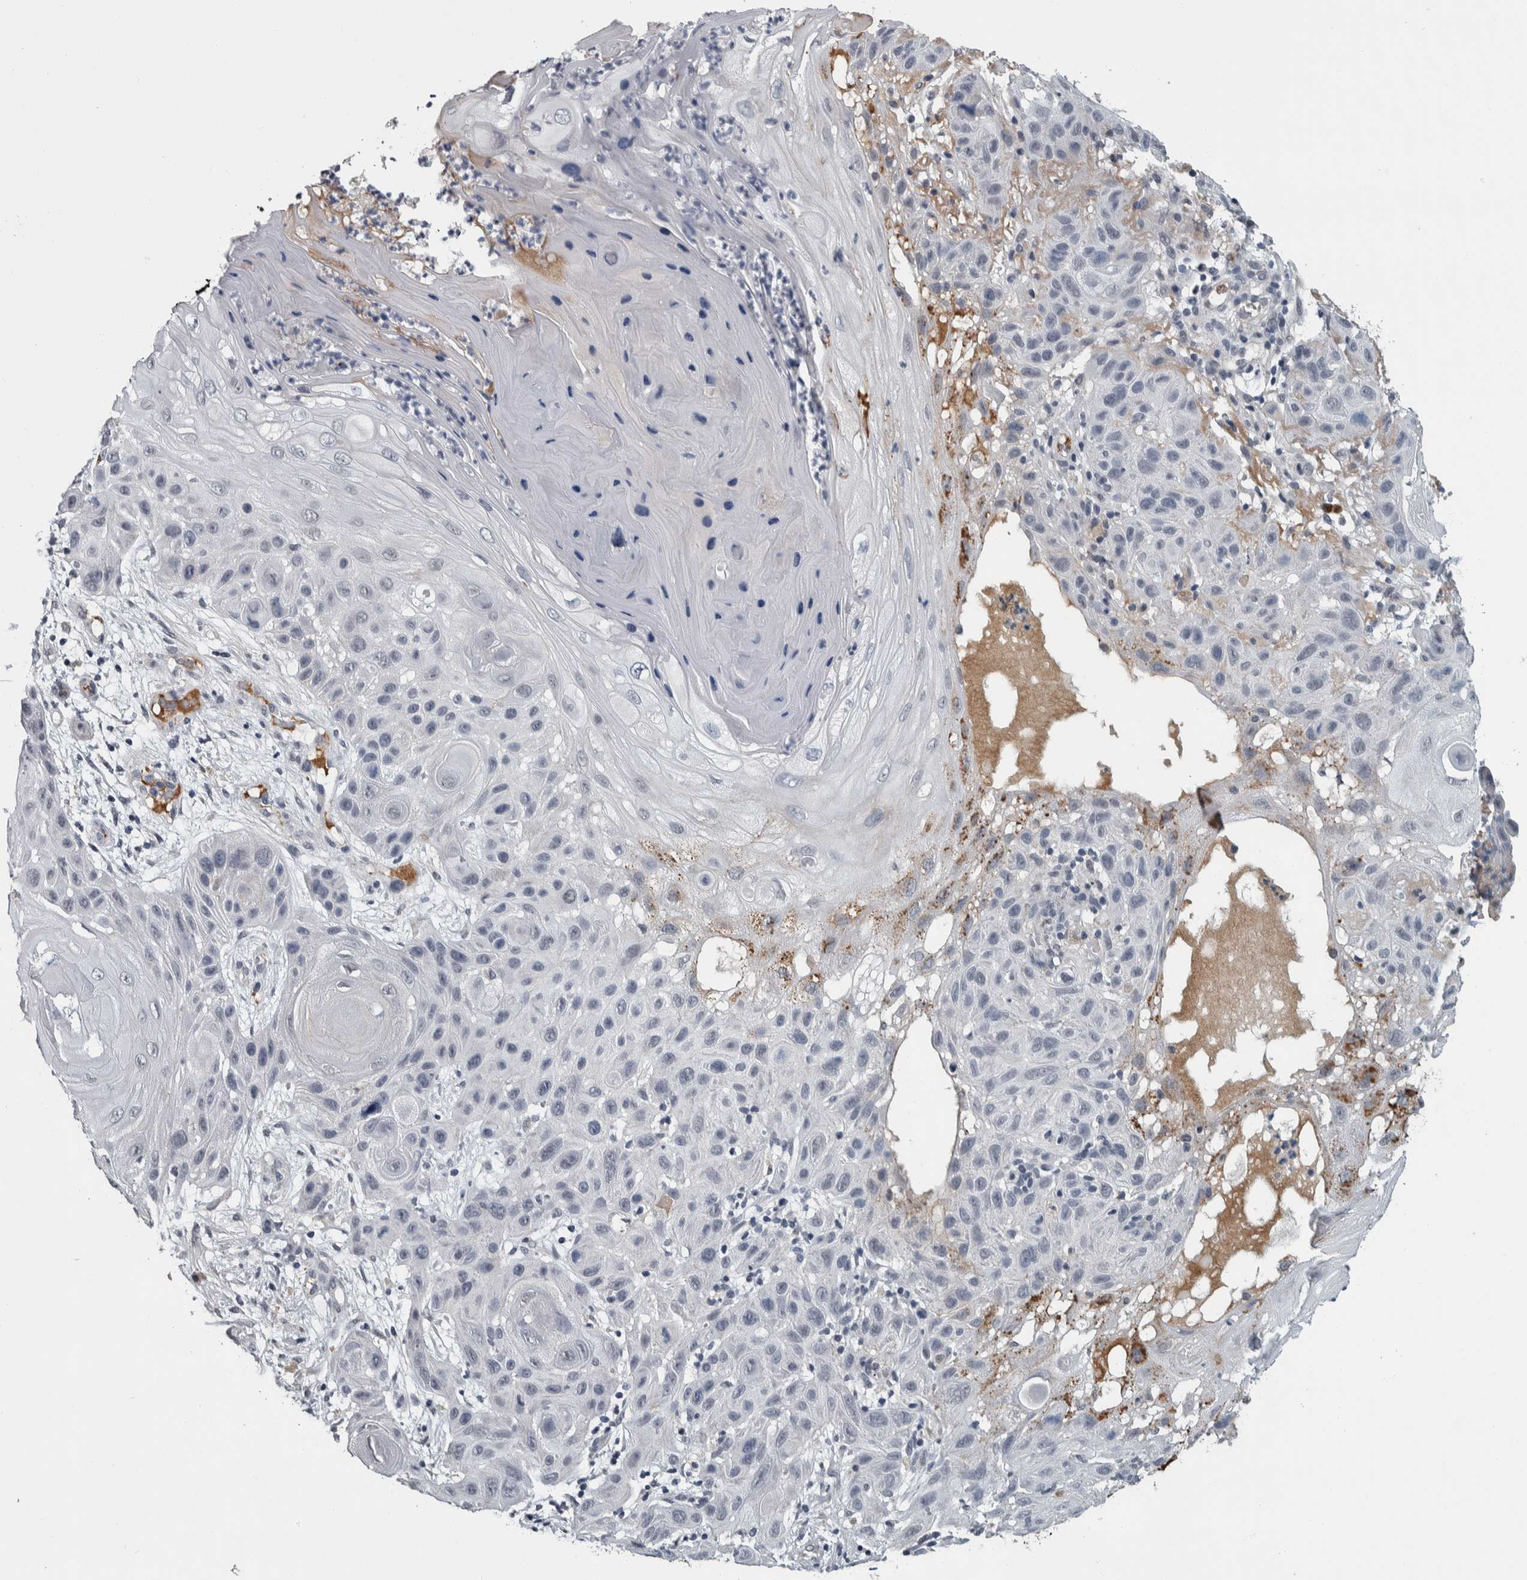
{"staining": {"intensity": "negative", "quantity": "none", "location": "none"}, "tissue": "skin cancer", "cell_type": "Tumor cells", "image_type": "cancer", "snomed": [{"axis": "morphology", "description": "Squamous cell carcinoma, NOS"}, {"axis": "topography", "description": "Skin"}], "caption": "This is an IHC image of skin cancer (squamous cell carcinoma). There is no staining in tumor cells.", "gene": "CAVIN4", "patient": {"sex": "female", "age": 96}}